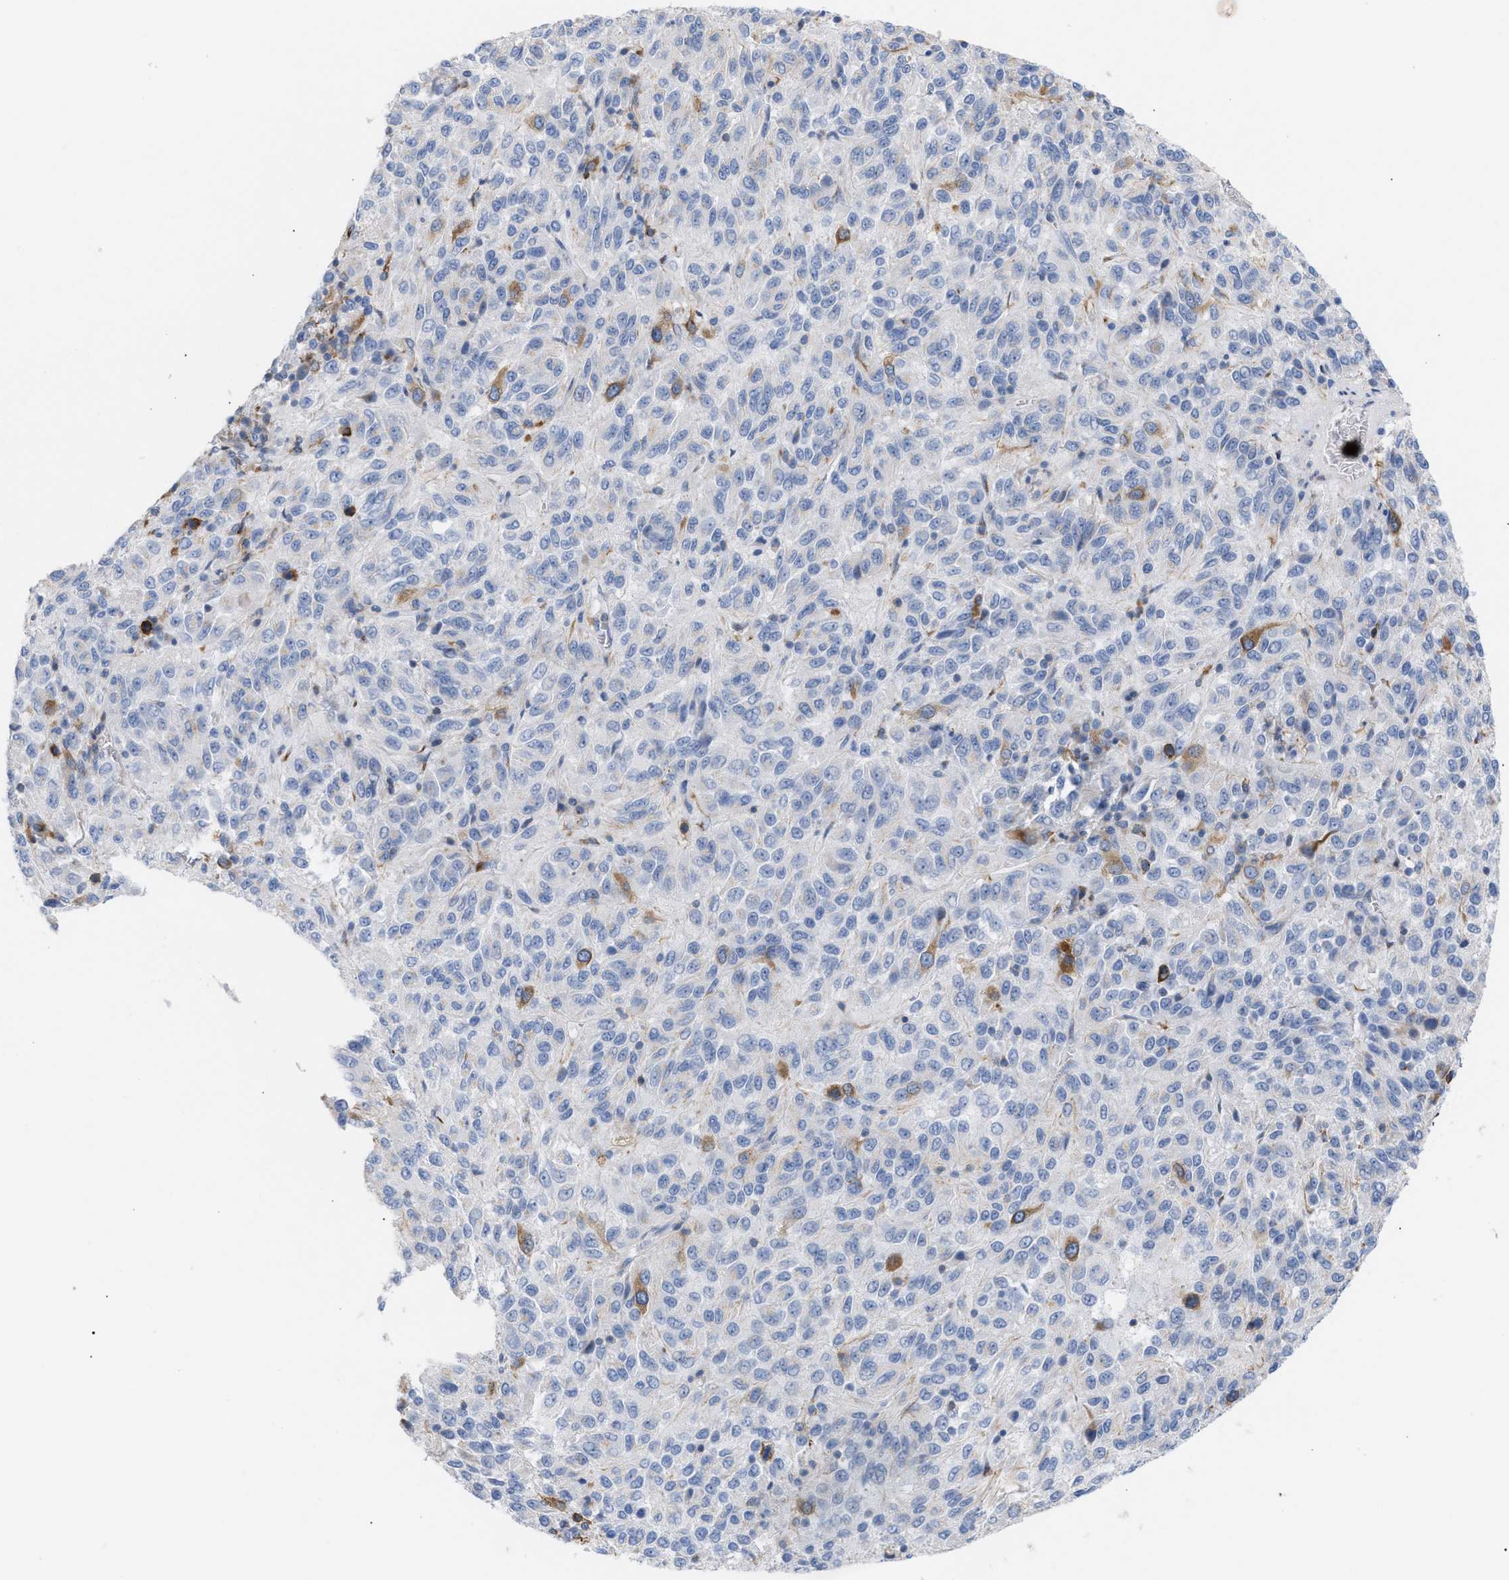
{"staining": {"intensity": "moderate", "quantity": "<25%", "location": "cytoplasmic/membranous"}, "tissue": "melanoma", "cell_type": "Tumor cells", "image_type": "cancer", "snomed": [{"axis": "morphology", "description": "Malignant melanoma, Metastatic site"}, {"axis": "topography", "description": "Lung"}], "caption": "Protein staining of malignant melanoma (metastatic site) tissue demonstrates moderate cytoplasmic/membranous staining in approximately <25% of tumor cells.", "gene": "TACC3", "patient": {"sex": "male", "age": 64}}